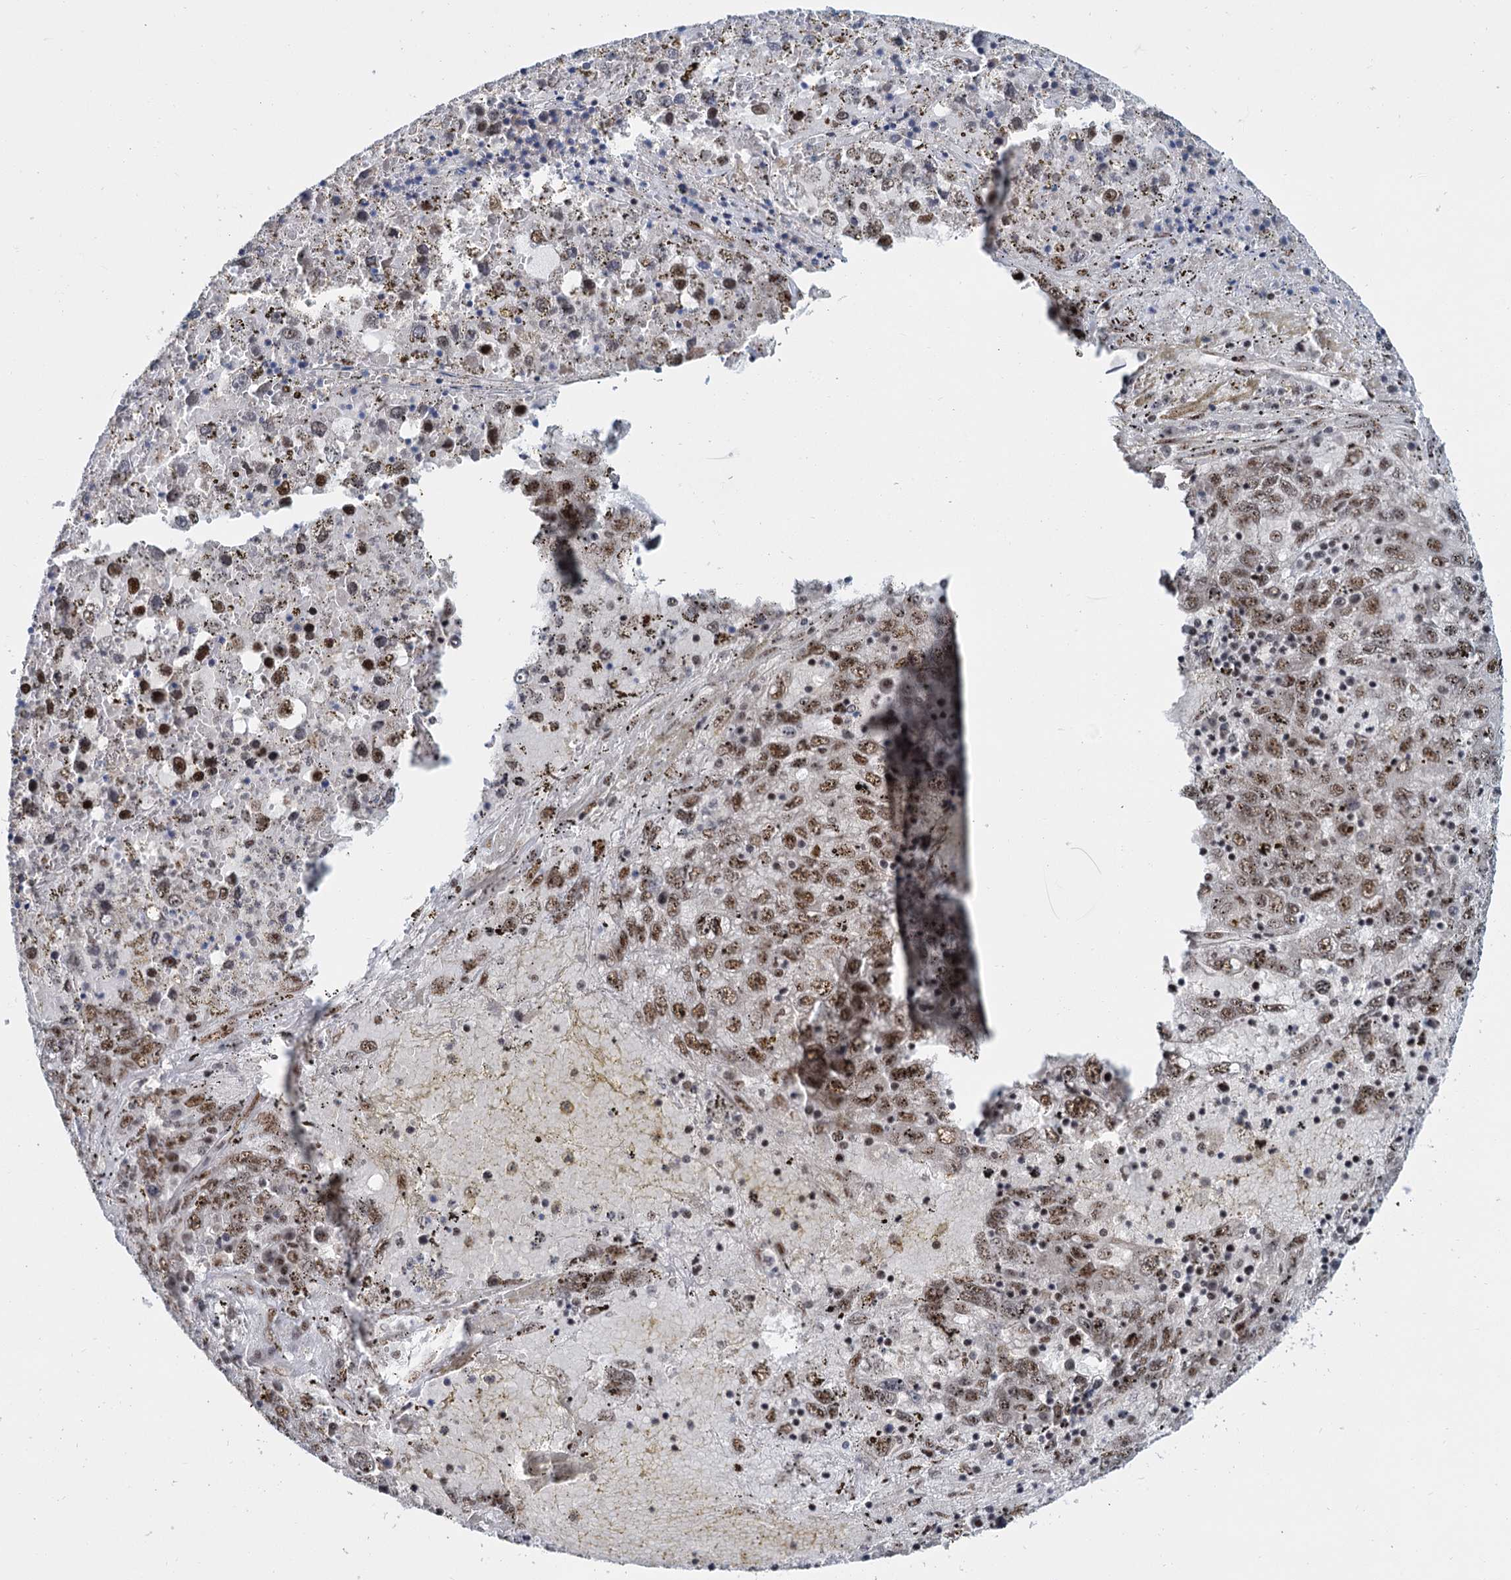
{"staining": {"intensity": "moderate", "quantity": ">75%", "location": "nuclear"}, "tissue": "liver cancer", "cell_type": "Tumor cells", "image_type": "cancer", "snomed": [{"axis": "morphology", "description": "Carcinoma, Hepatocellular, NOS"}, {"axis": "topography", "description": "Liver"}], "caption": "Immunohistochemical staining of liver cancer exhibits moderate nuclear protein expression in approximately >75% of tumor cells.", "gene": "WBP4", "patient": {"sex": "male", "age": 49}}